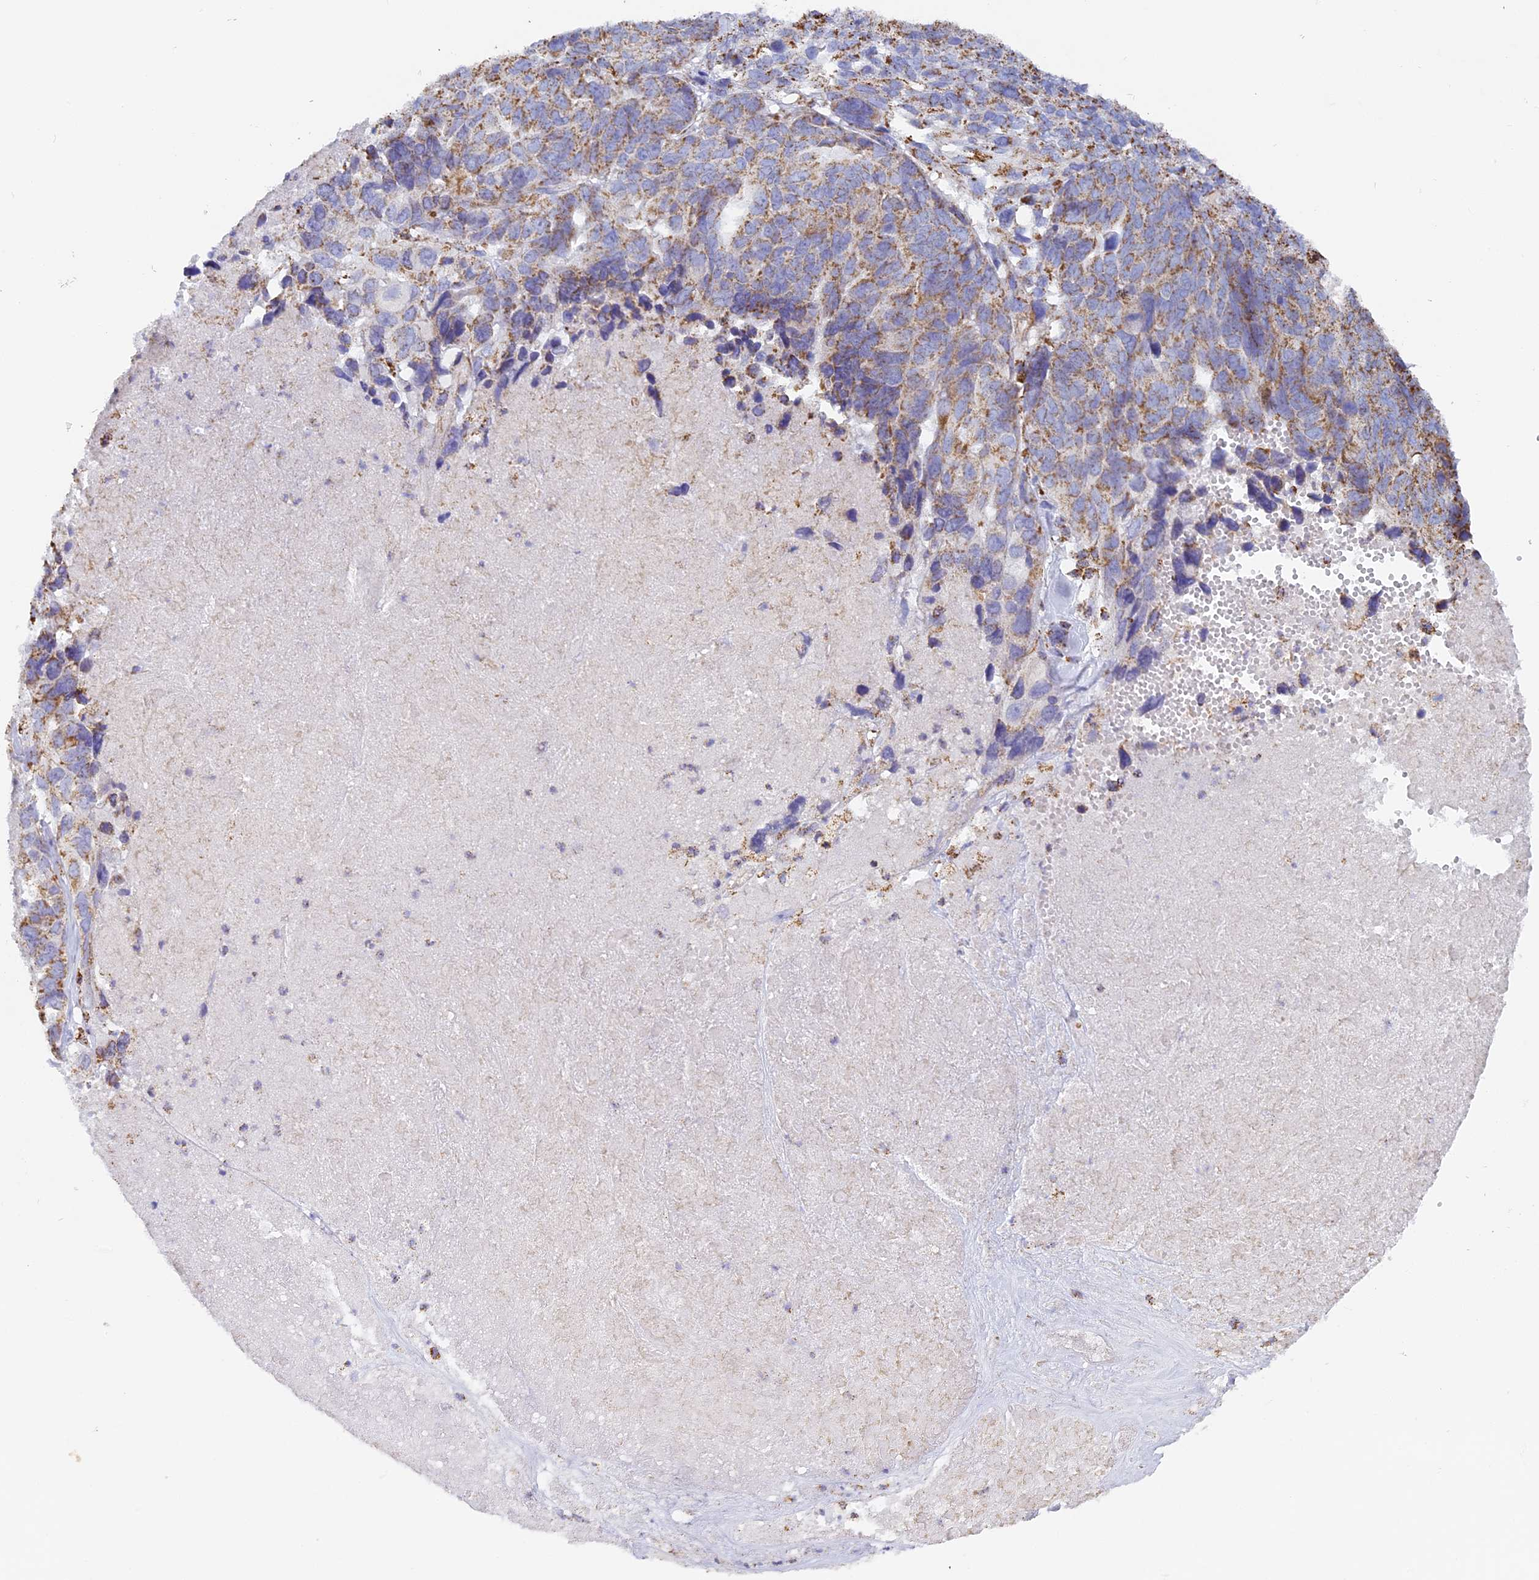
{"staining": {"intensity": "weak", "quantity": ">75%", "location": "cytoplasmic/membranous"}, "tissue": "ovarian cancer", "cell_type": "Tumor cells", "image_type": "cancer", "snomed": [{"axis": "morphology", "description": "Cystadenocarcinoma, serous, NOS"}, {"axis": "topography", "description": "Ovary"}], "caption": "A low amount of weak cytoplasmic/membranous staining is present in about >75% of tumor cells in ovarian serous cystadenocarcinoma tissue.", "gene": "STK17A", "patient": {"sex": "female", "age": 79}}